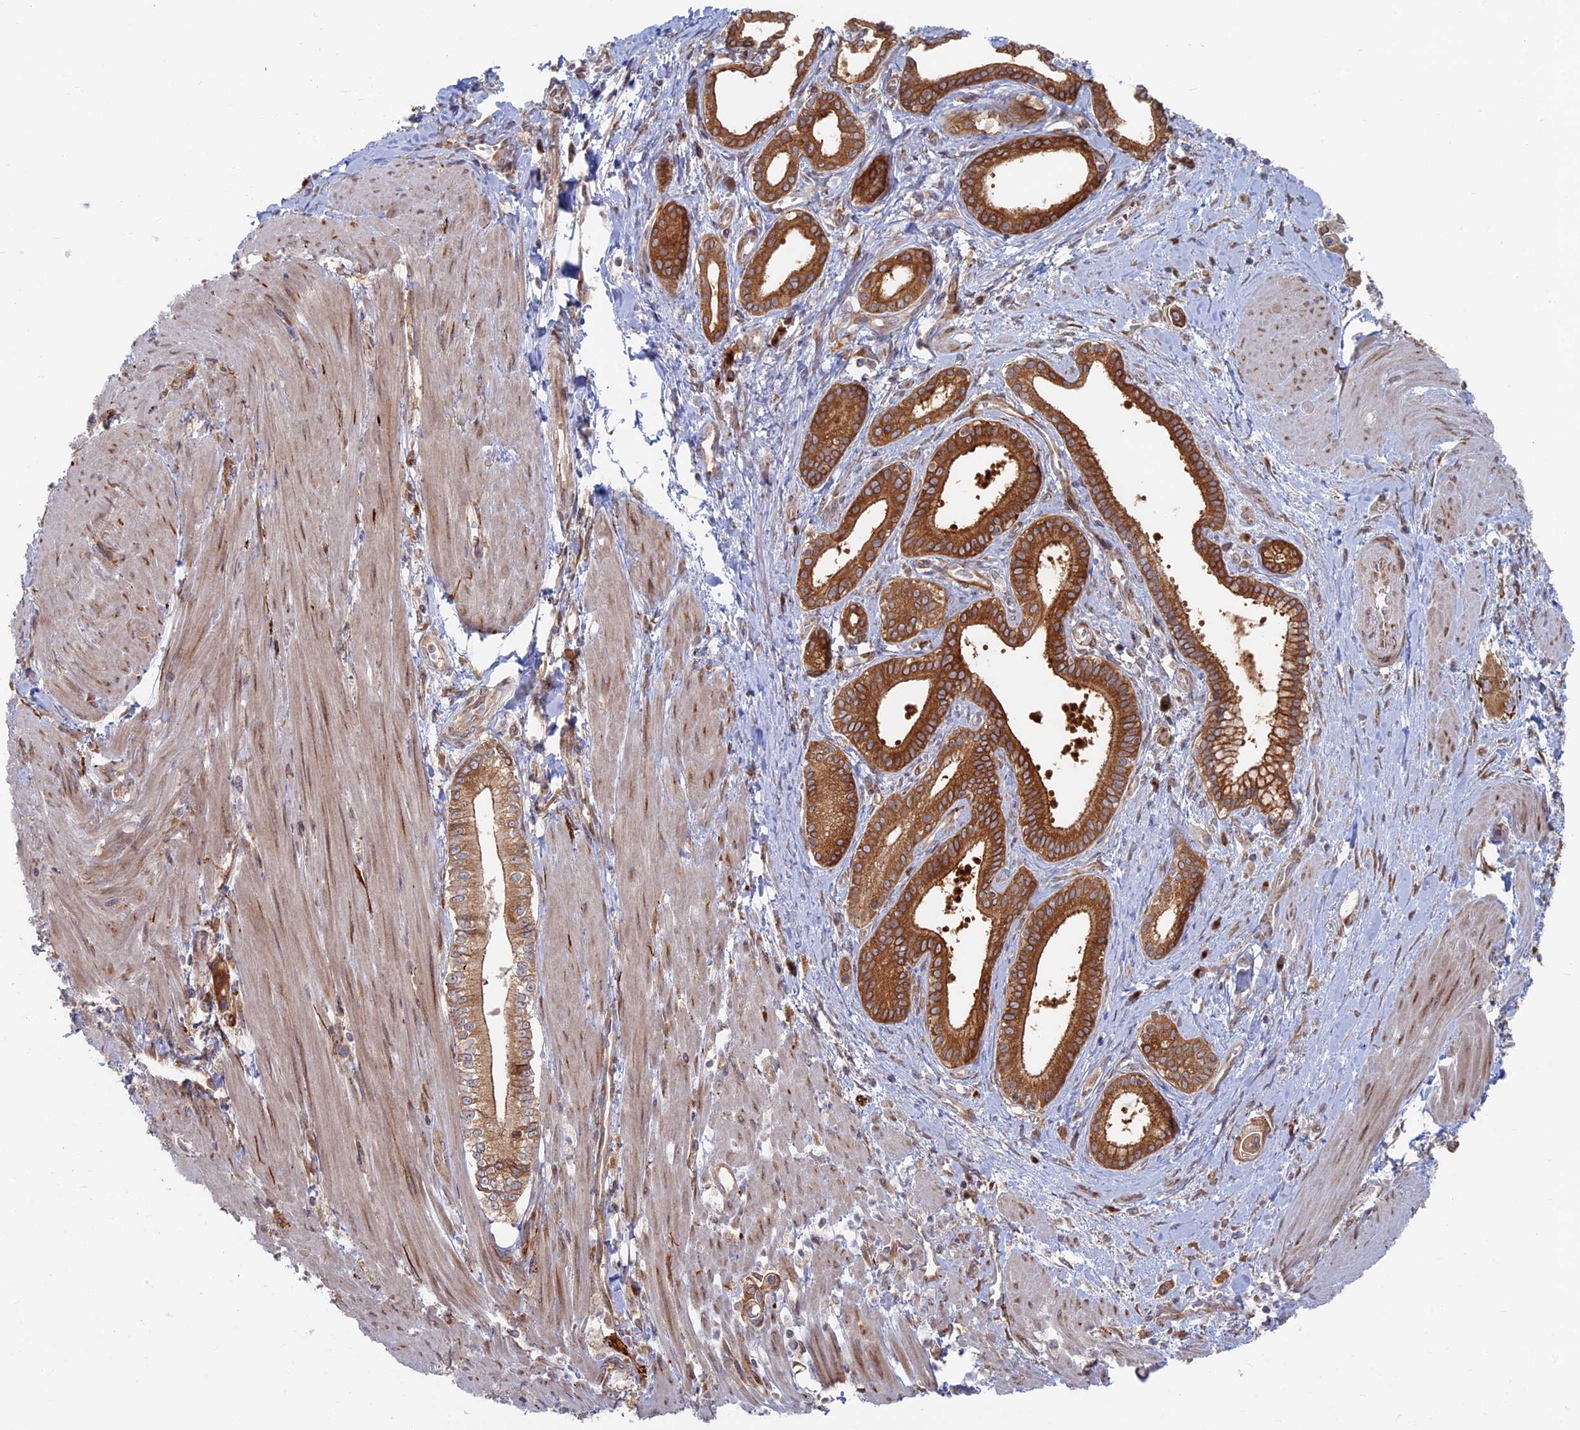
{"staining": {"intensity": "strong", "quantity": ">75%", "location": "cytoplasmic/membranous"}, "tissue": "pancreatic cancer", "cell_type": "Tumor cells", "image_type": "cancer", "snomed": [{"axis": "morphology", "description": "Adenocarcinoma, NOS"}, {"axis": "topography", "description": "Pancreas"}], "caption": "A brown stain highlights strong cytoplasmic/membranous positivity of a protein in human adenocarcinoma (pancreatic) tumor cells.", "gene": "TBC1D30", "patient": {"sex": "male", "age": 78}}